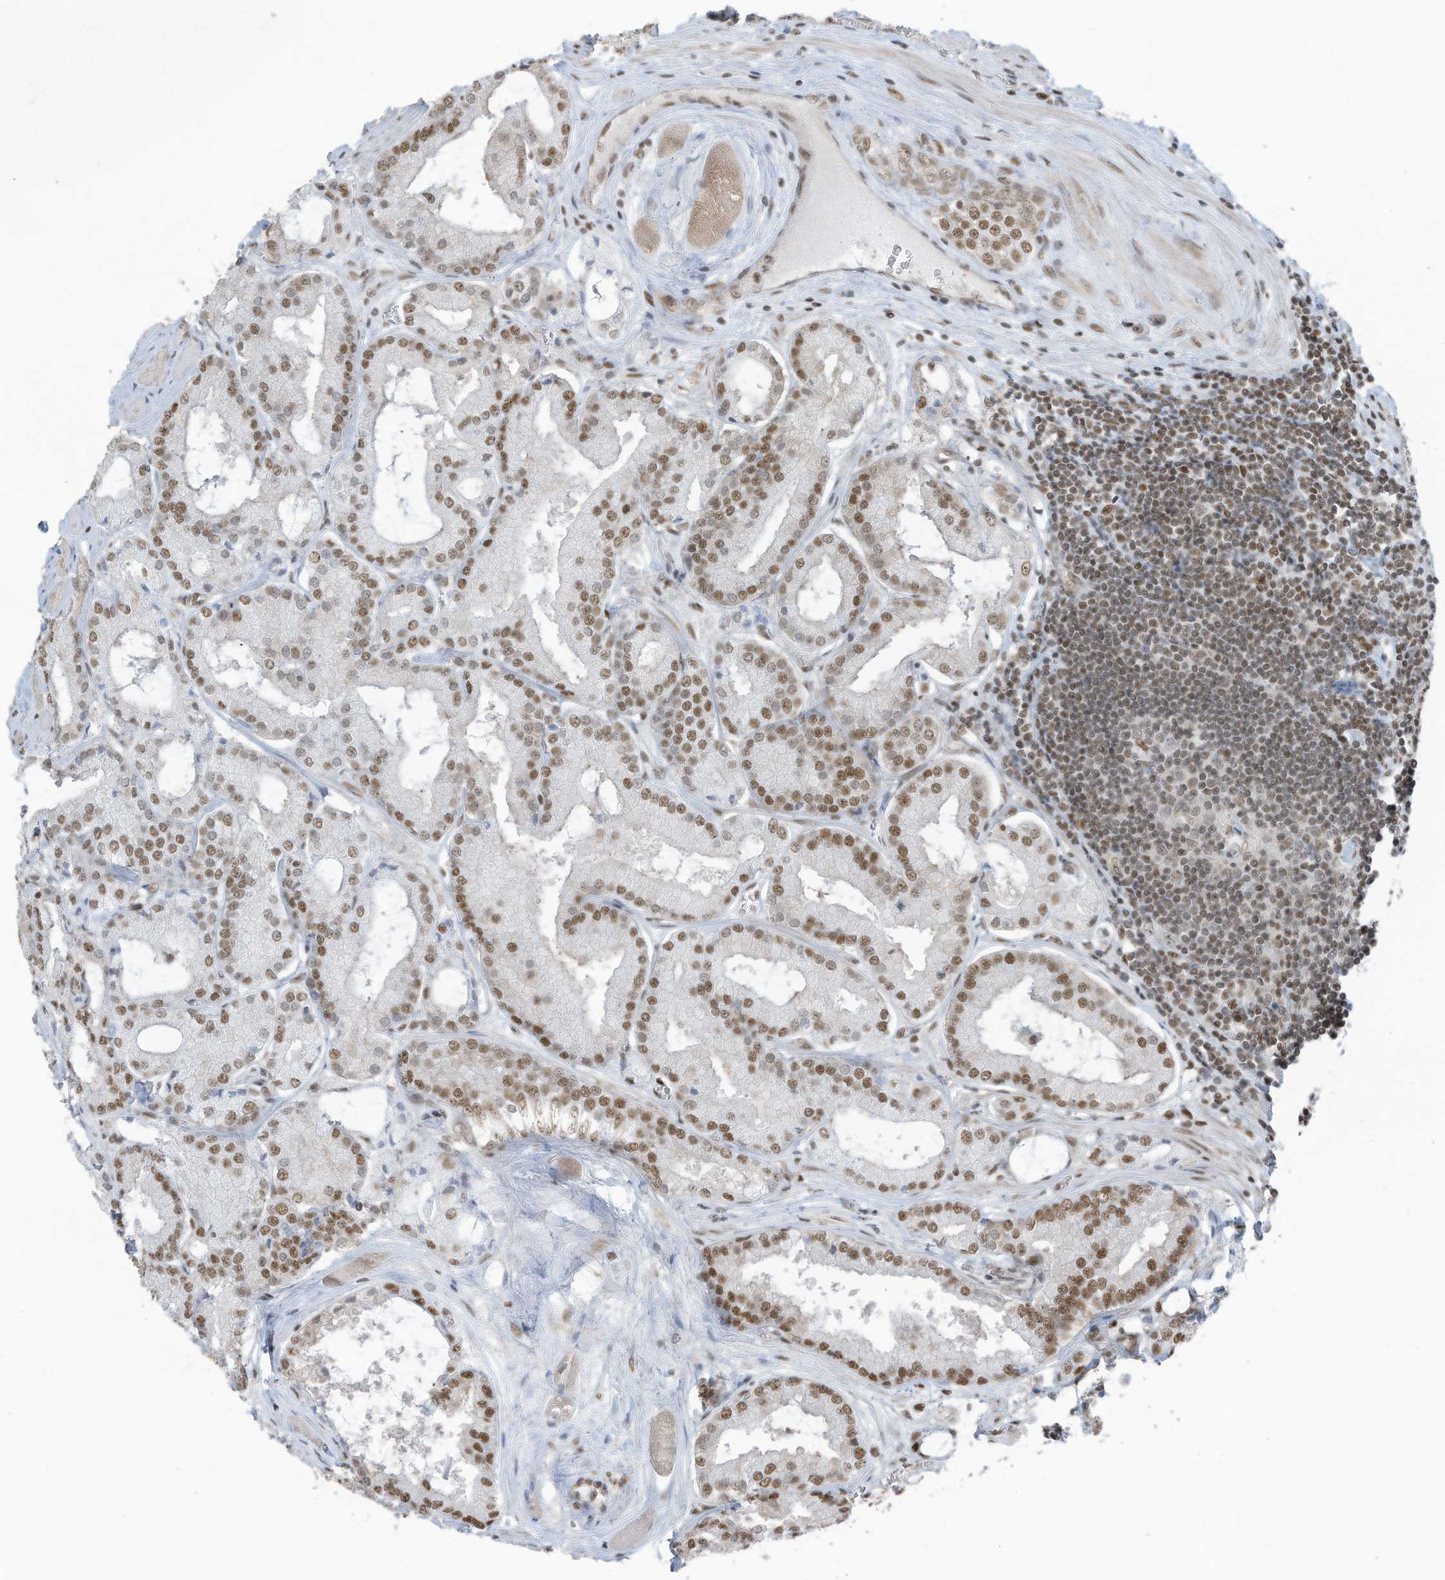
{"staining": {"intensity": "moderate", "quantity": ">75%", "location": "nuclear"}, "tissue": "prostate cancer", "cell_type": "Tumor cells", "image_type": "cancer", "snomed": [{"axis": "morphology", "description": "Adenocarcinoma, Low grade"}, {"axis": "topography", "description": "Prostate"}], "caption": "IHC photomicrograph of neoplastic tissue: prostate cancer (low-grade adenocarcinoma) stained using immunohistochemistry displays medium levels of moderate protein expression localized specifically in the nuclear of tumor cells, appearing as a nuclear brown color.", "gene": "DBR1", "patient": {"sex": "male", "age": 67}}